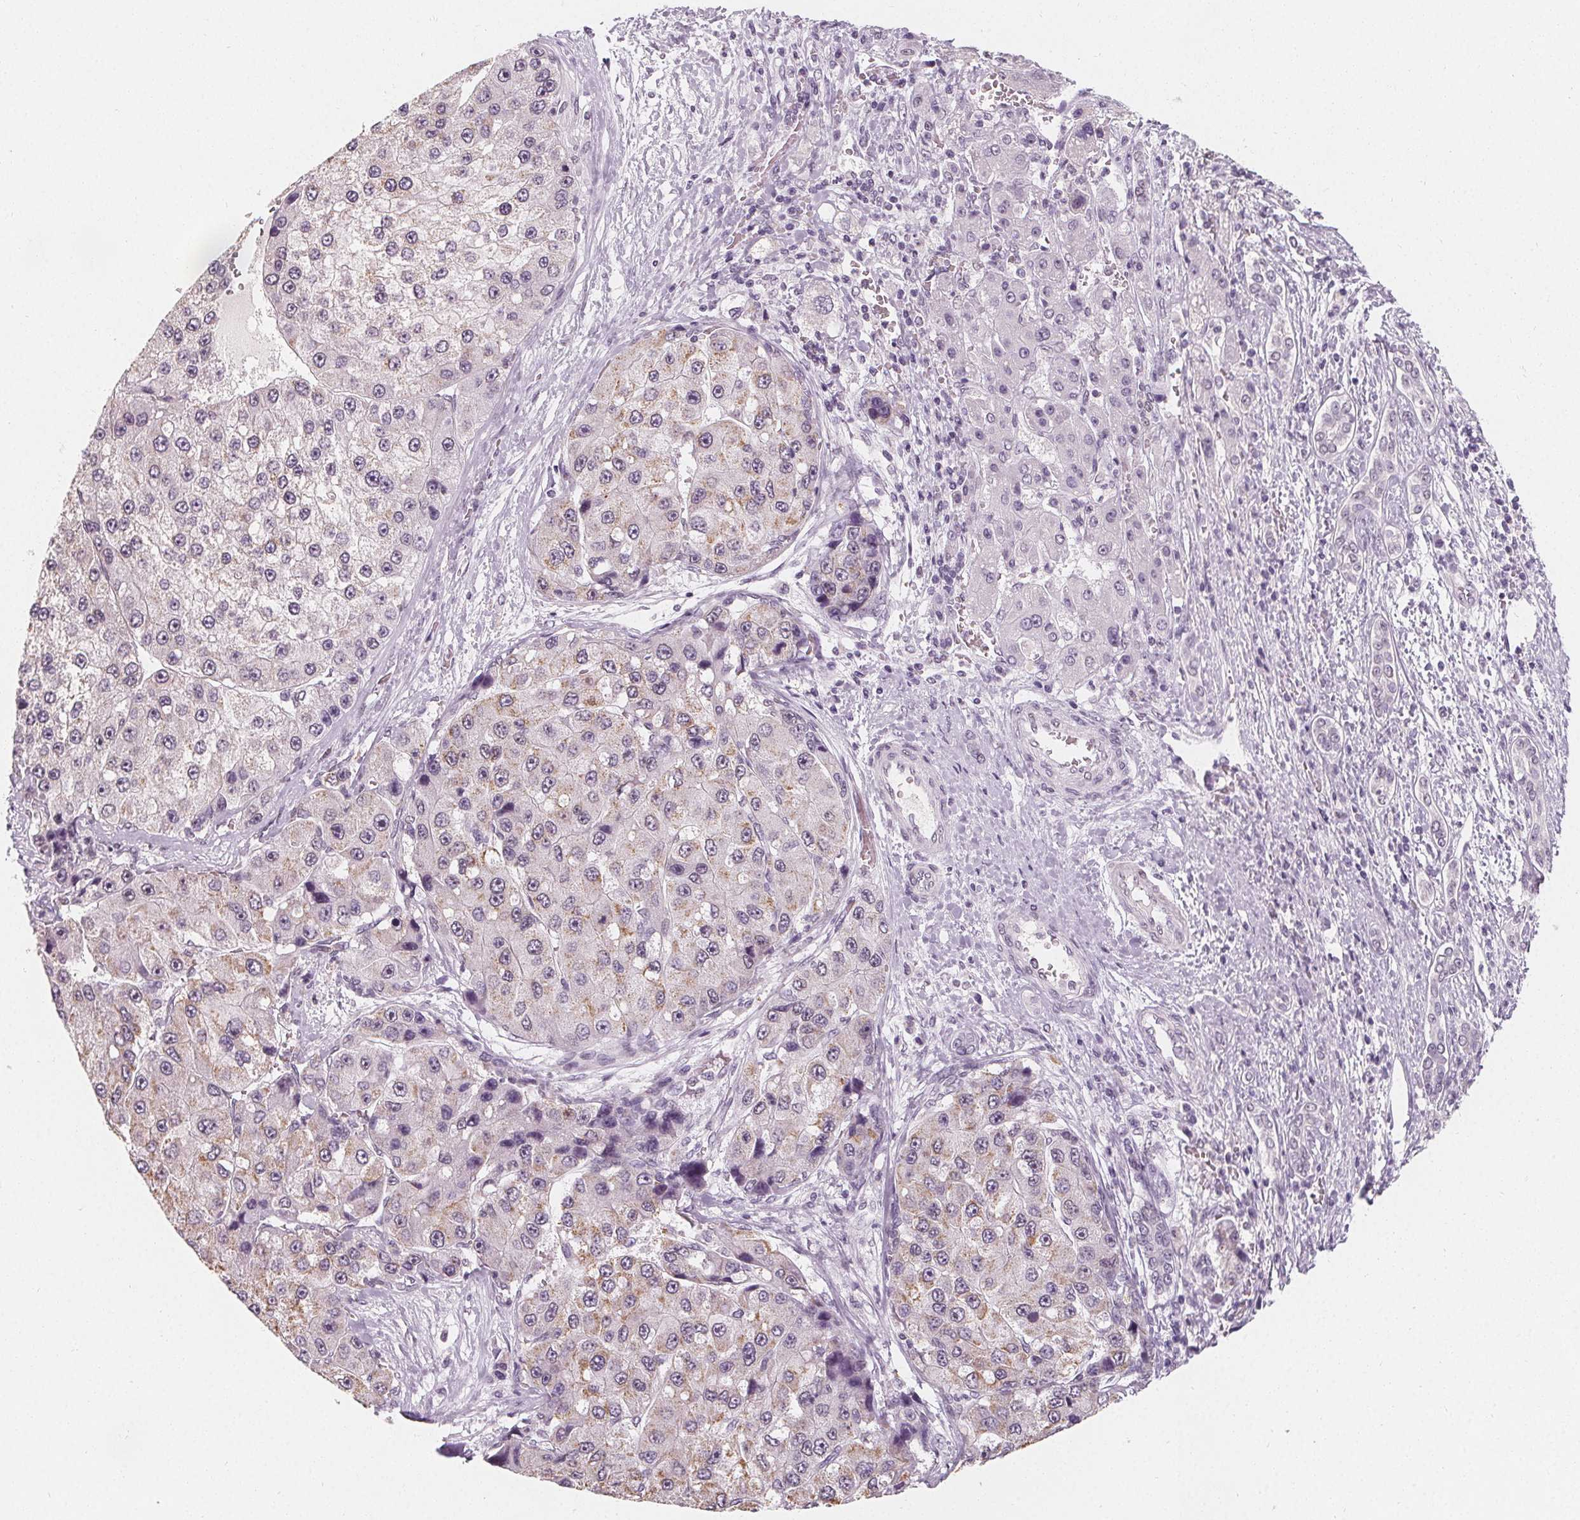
{"staining": {"intensity": "negative", "quantity": "none", "location": "none"}, "tissue": "liver cancer", "cell_type": "Tumor cells", "image_type": "cancer", "snomed": [{"axis": "morphology", "description": "Carcinoma, Hepatocellular, NOS"}, {"axis": "topography", "description": "Liver"}], "caption": "Tumor cells show no significant staining in liver cancer (hepatocellular carcinoma).", "gene": "DBX2", "patient": {"sex": "female", "age": 73}}